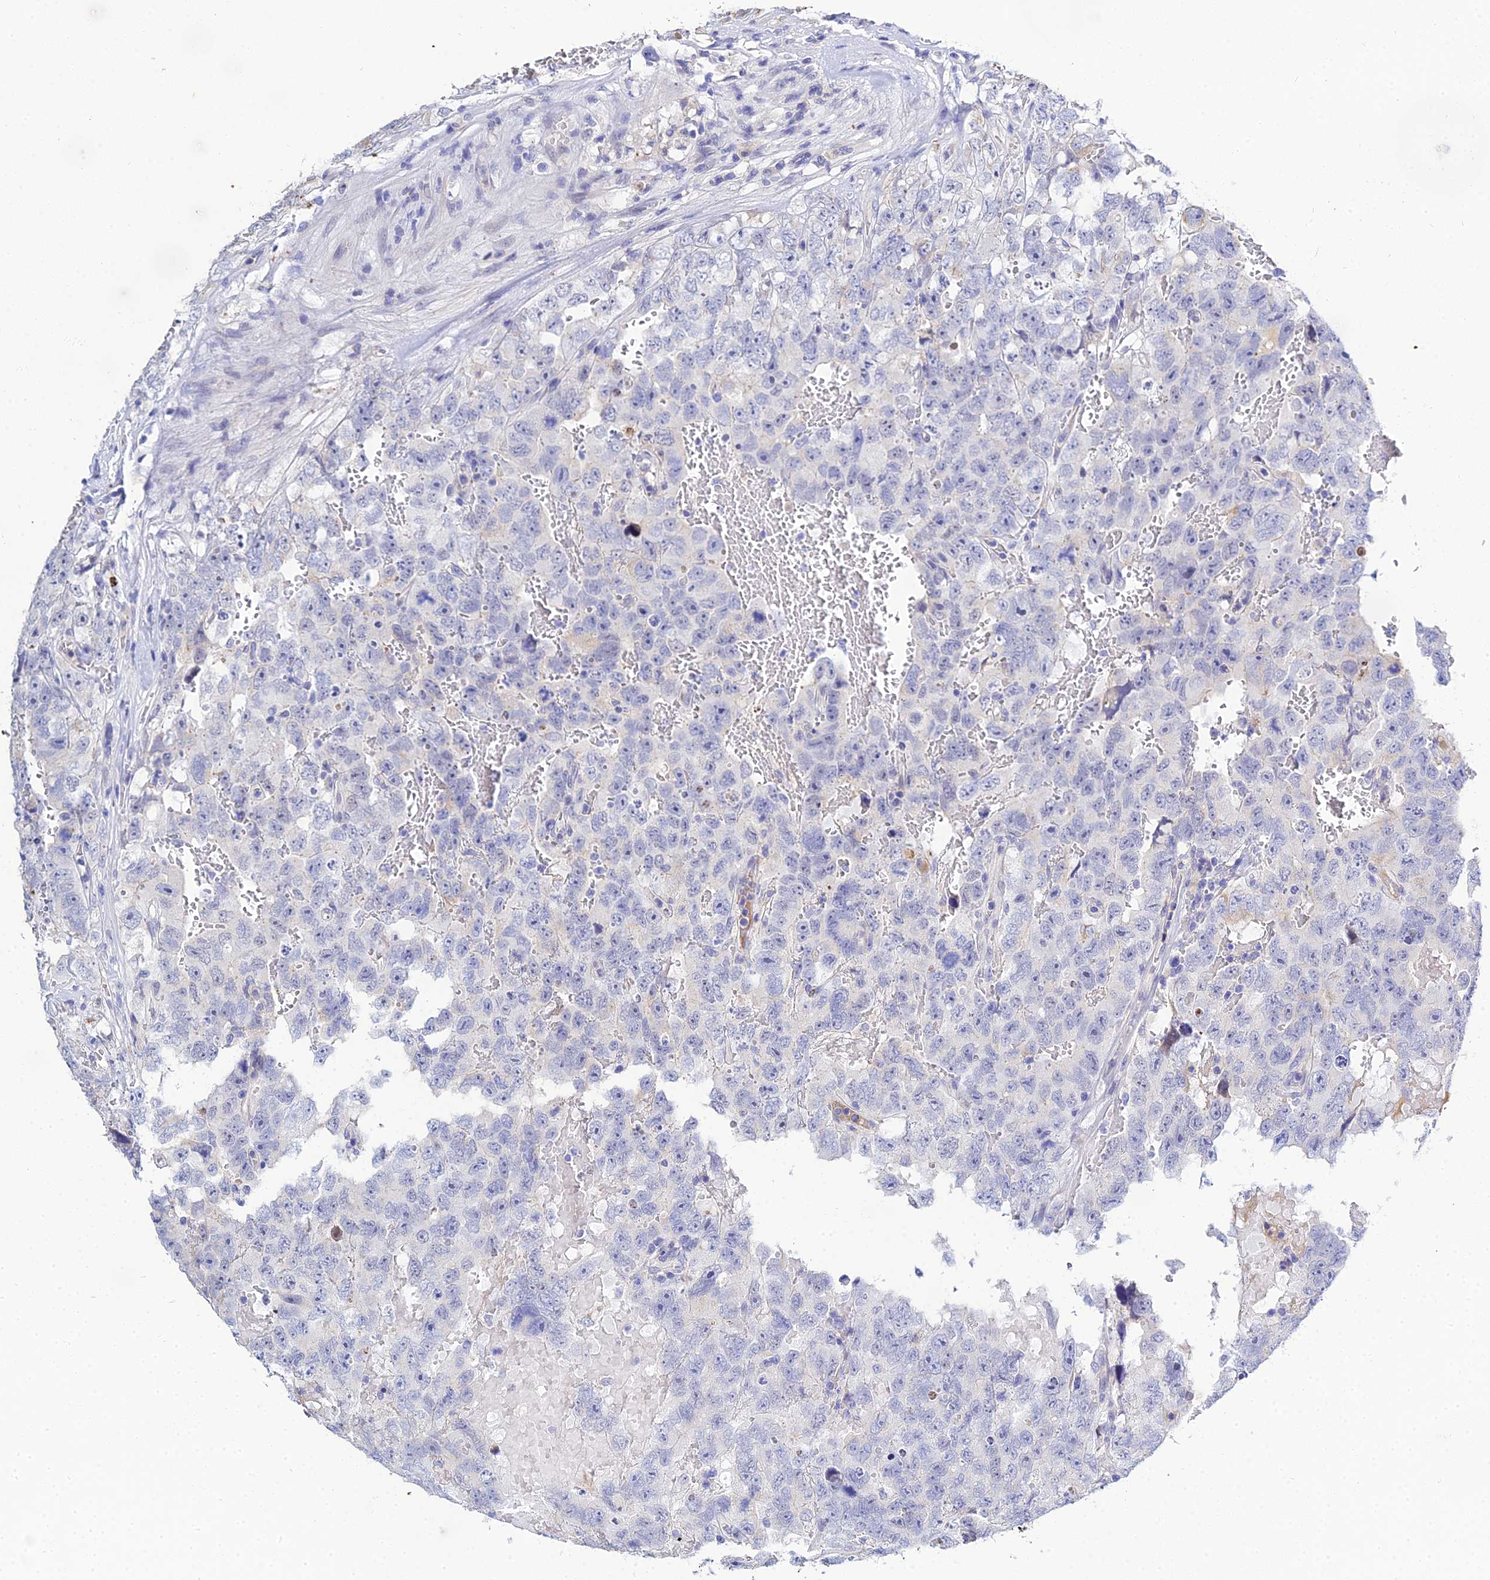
{"staining": {"intensity": "negative", "quantity": "none", "location": "none"}, "tissue": "testis cancer", "cell_type": "Tumor cells", "image_type": "cancer", "snomed": [{"axis": "morphology", "description": "Carcinoma, Embryonal, NOS"}, {"axis": "topography", "description": "Testis"}], "caption": "This image is of testis embryonal carcinoma stained with IHC to label a protein in brown with the nuclei are counter-stained blue. There is no staining in tumor cells.", "gene": "ZXDA", "patient": {"sex": "male", "age": 45}}